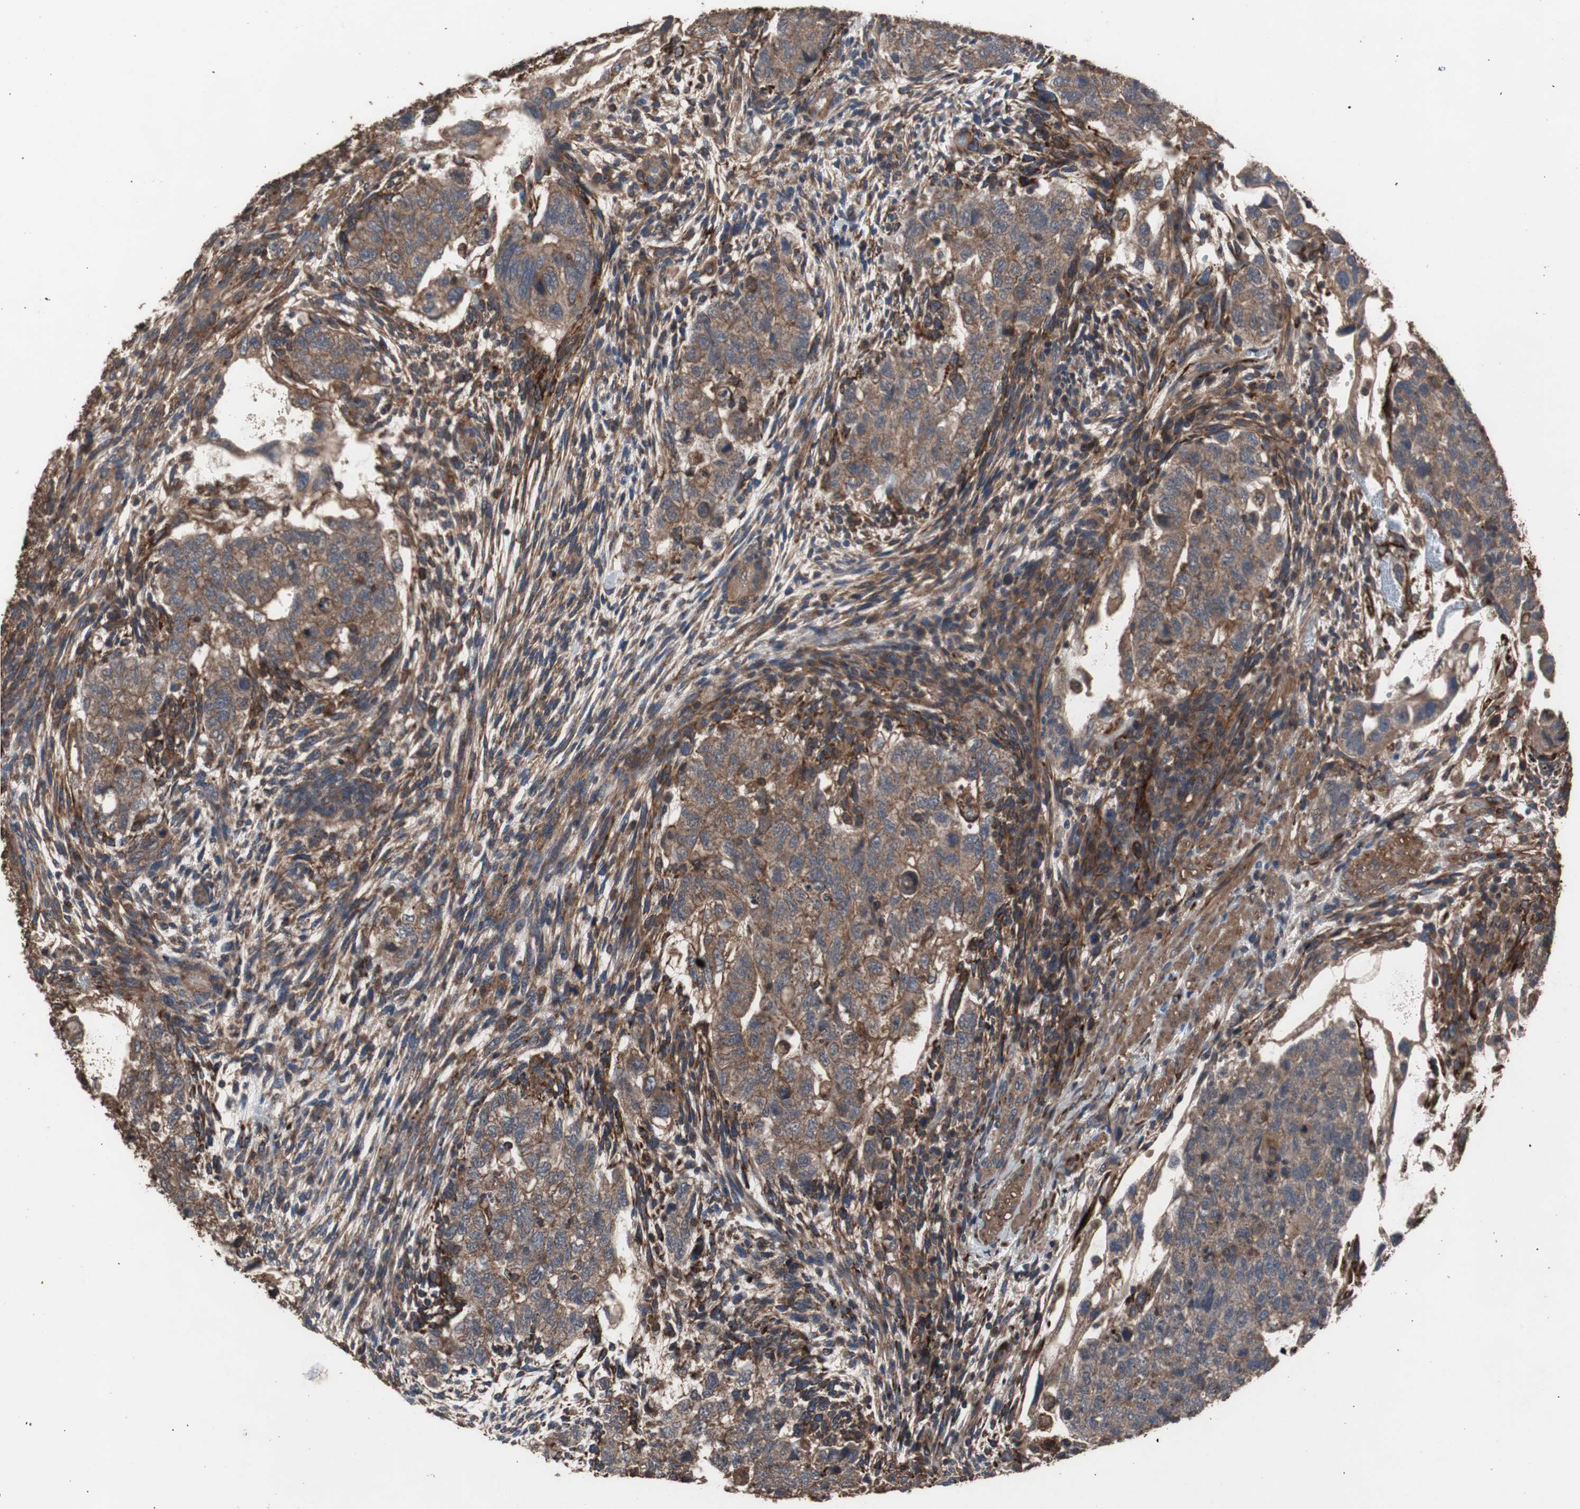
{"staining": {"intensity": "moderate", "quantity": ">75%", "location": "cytoplasmic/membranous"}, "tissue": "testis cancer", "cell_type": "Tumor cells", "image_type": "cancer", "snomed": [{"axis": "morphology", "description": "Normal tissue, NOS"}, {"axis": "morphology", "description": "Carcinoma, Embryonal, NOS"}, {"axis": "topography", "description": "Testis"}], "caption": "This micrograph demonstrates IHC staining of embryonal carcinoma (testis), with medium moderate cytoplasmic/membranous expression in about >75% of tumor cells.", "gene": "COL6A2", "patient": {"sex": "male", "age": 36}}